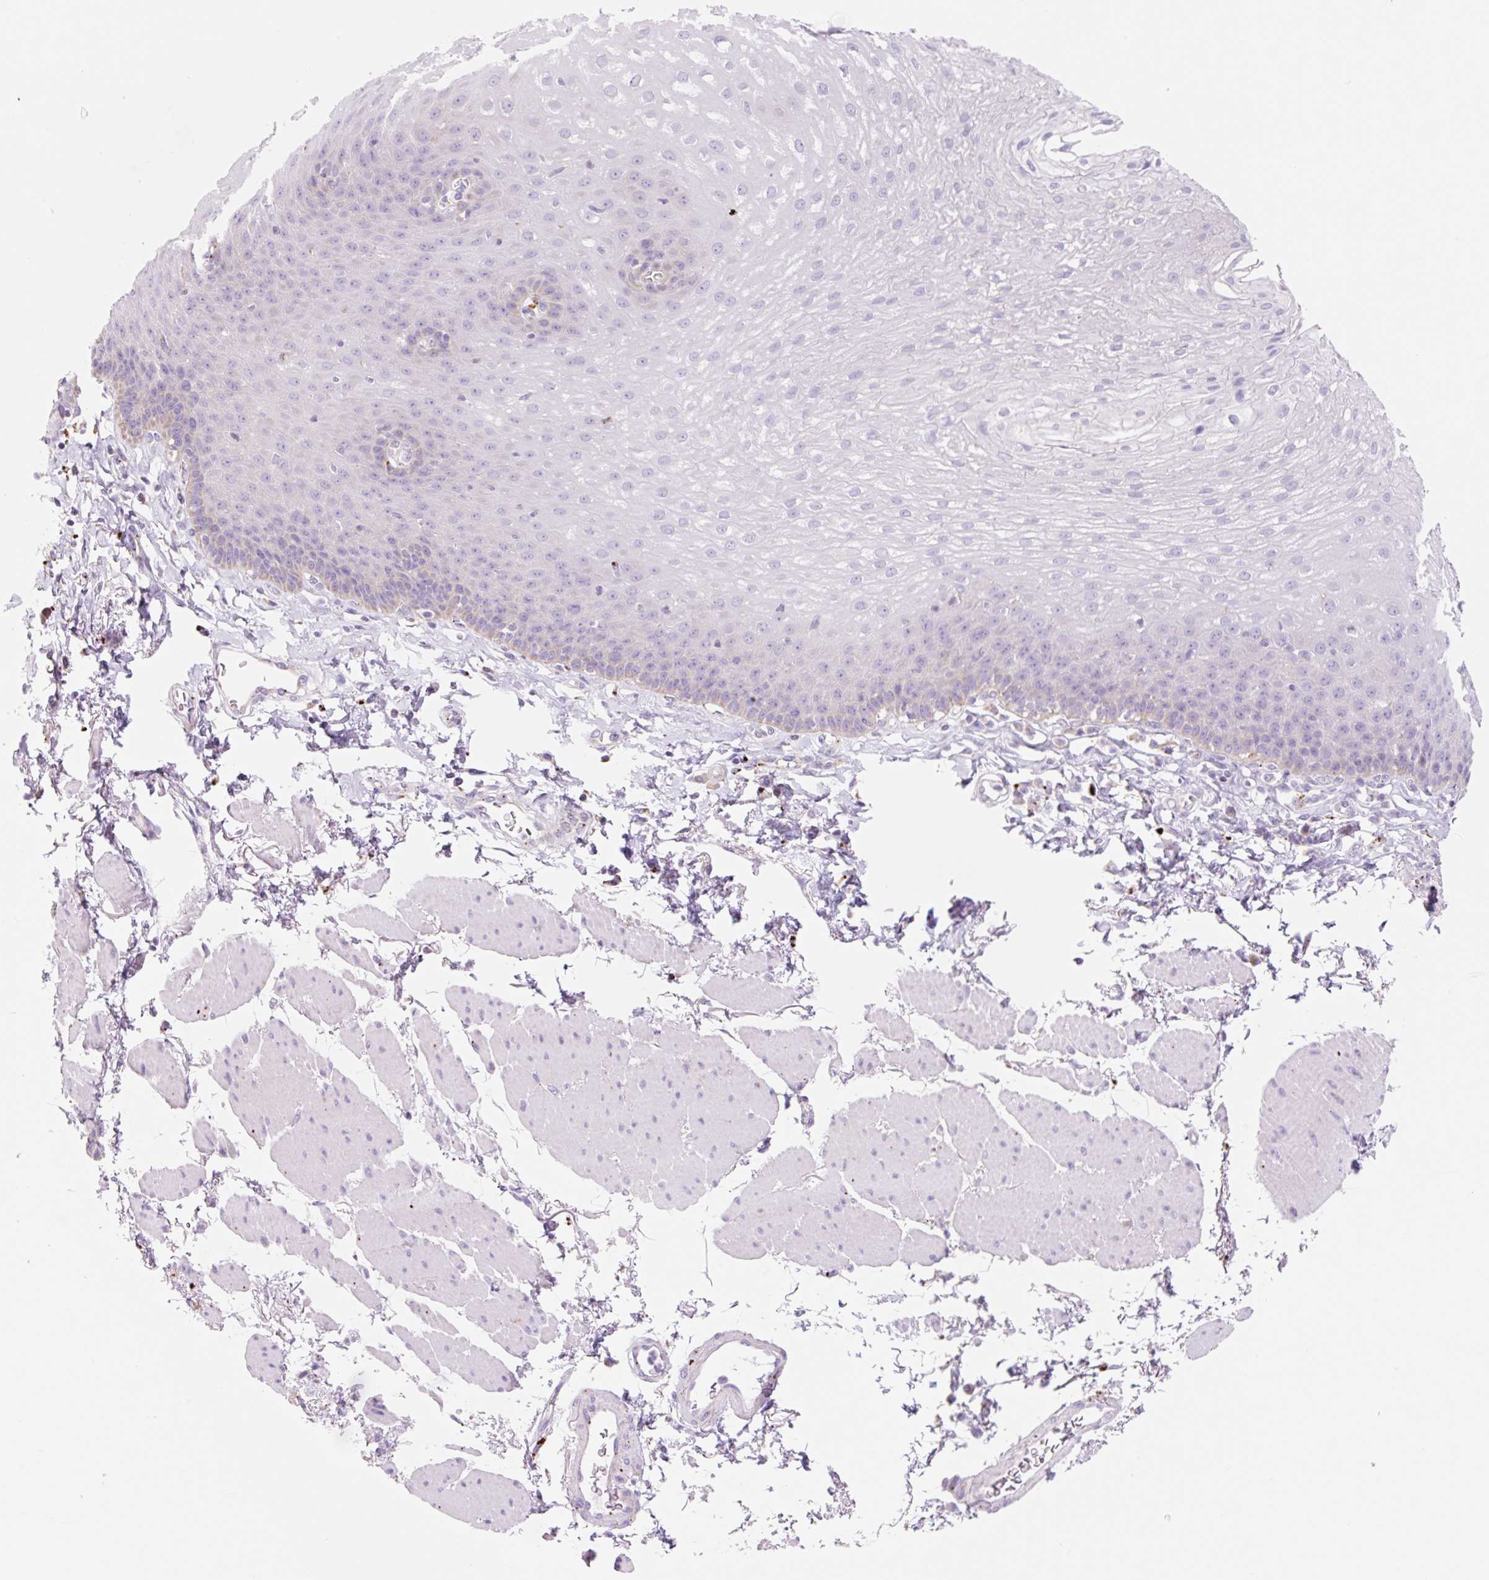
{"staining": {"intensity": "negative", "quantity": "none", "location": "none"}, "tissue": "esophagus", "cell_type": "Squamous epithelial cells", "image_type": "normal", "snomed": [{"axis": "morphology", "description": "Normal tissue, NOS"}, {"axis": "topography", "description": "Esophagus"}], "caption": "Immunohistochemical staining of unremarkable human esophagus demonstrates no significant expression in squamous epithelial cells. (DAB immunohistochemistry, high magnification).", "gene": "CLEC3A", "patient": {"sex": "female", "age": 81}}